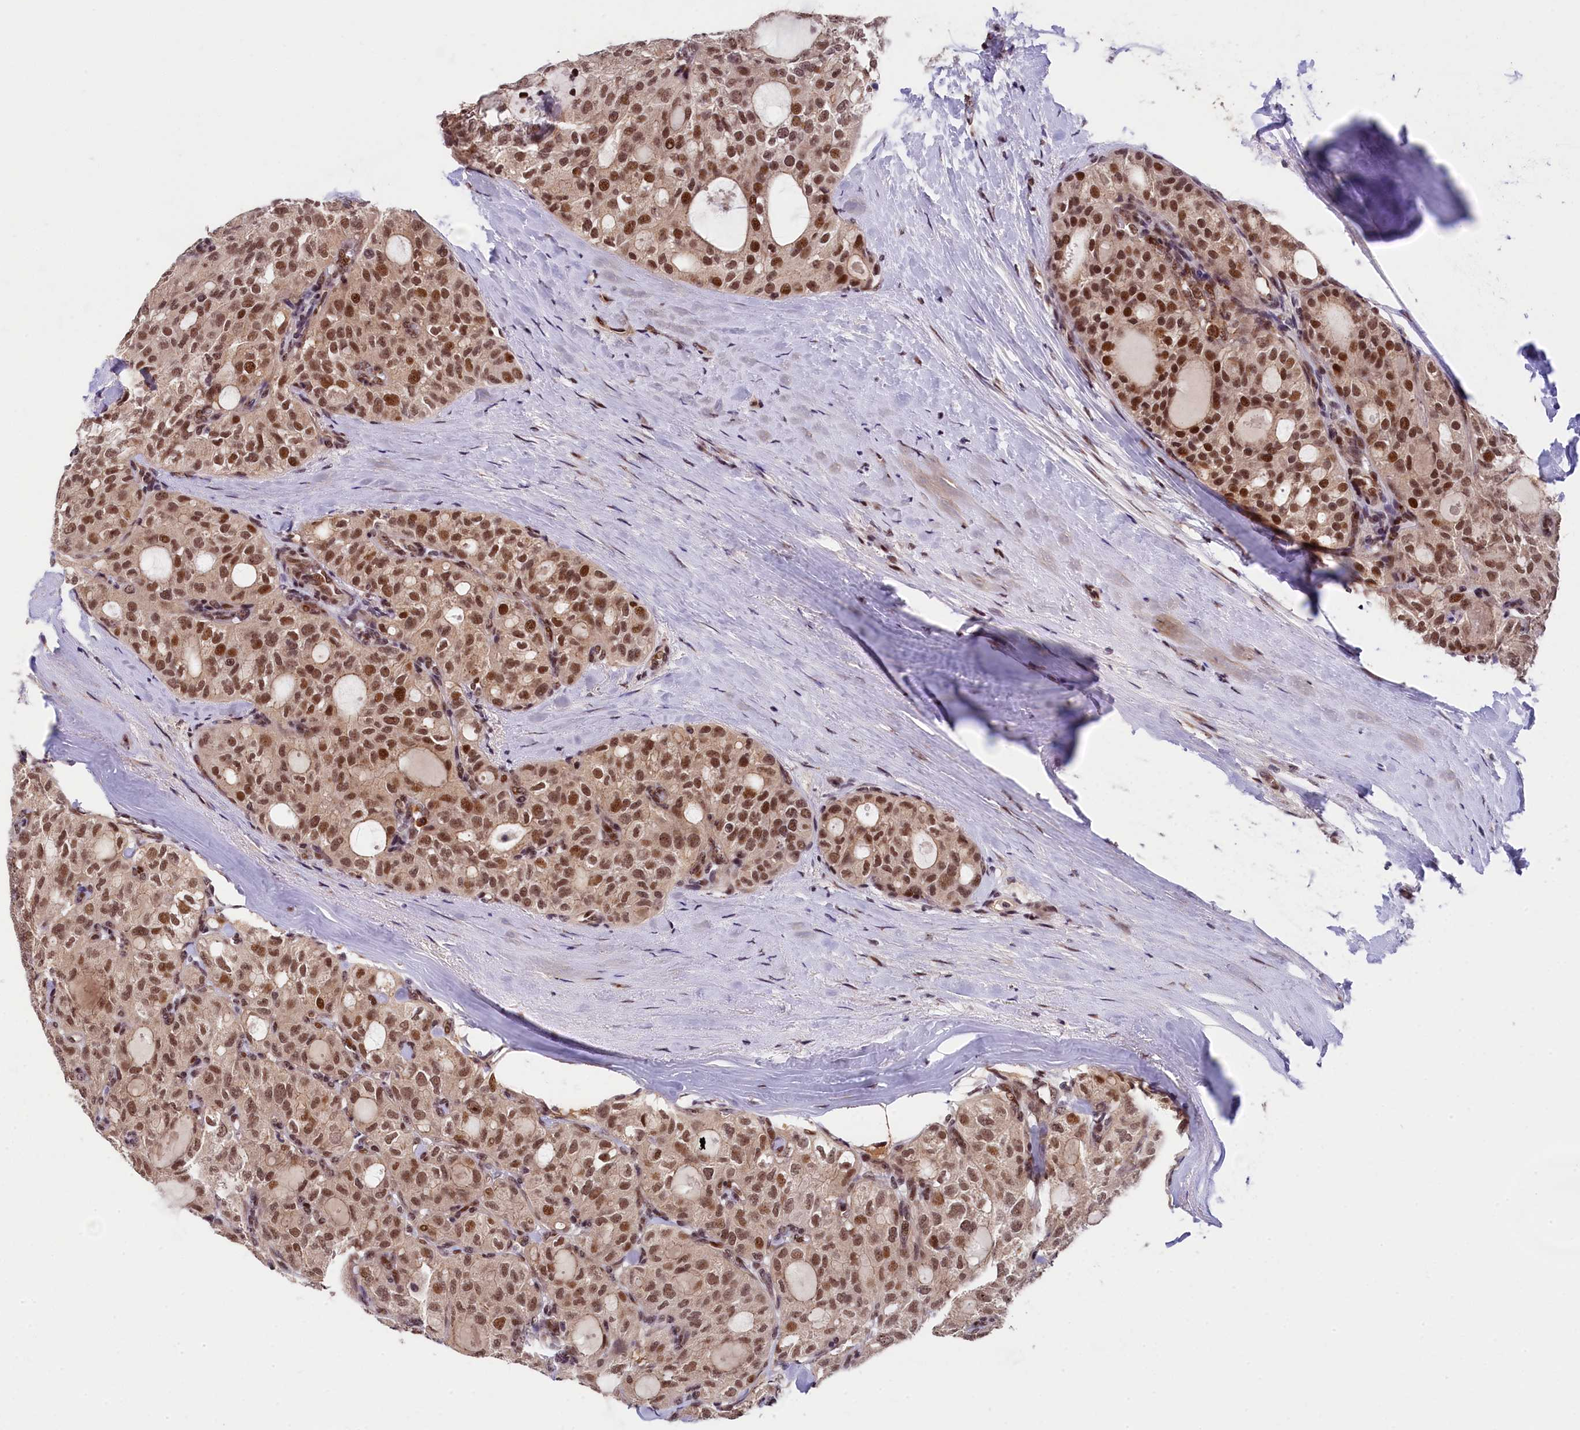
{"staining": {"intensity": "strong", "quantity": ">75%", "location": "cytoplasmic/membranous,nuclear"}, "tissue": "thyroid cancer", "cell_type": "Tumor cells", "image_type": "cancer", "snomed": [{"axis": "morphology", "description": "Follicular adenoma carcinoma, NOS"}, {"axis": "topography", "description": "Thyroid gland"}], "caption": "IHC photomicrograph of human thyroid cancer stained for a protein (brown), which exhibits high levels of strong cytoplasmic/membranous and nuclear staining in approximately >75% of tumor cells.", "gene": "ADIG", "patient": {"sex": "male", "age": 75}}